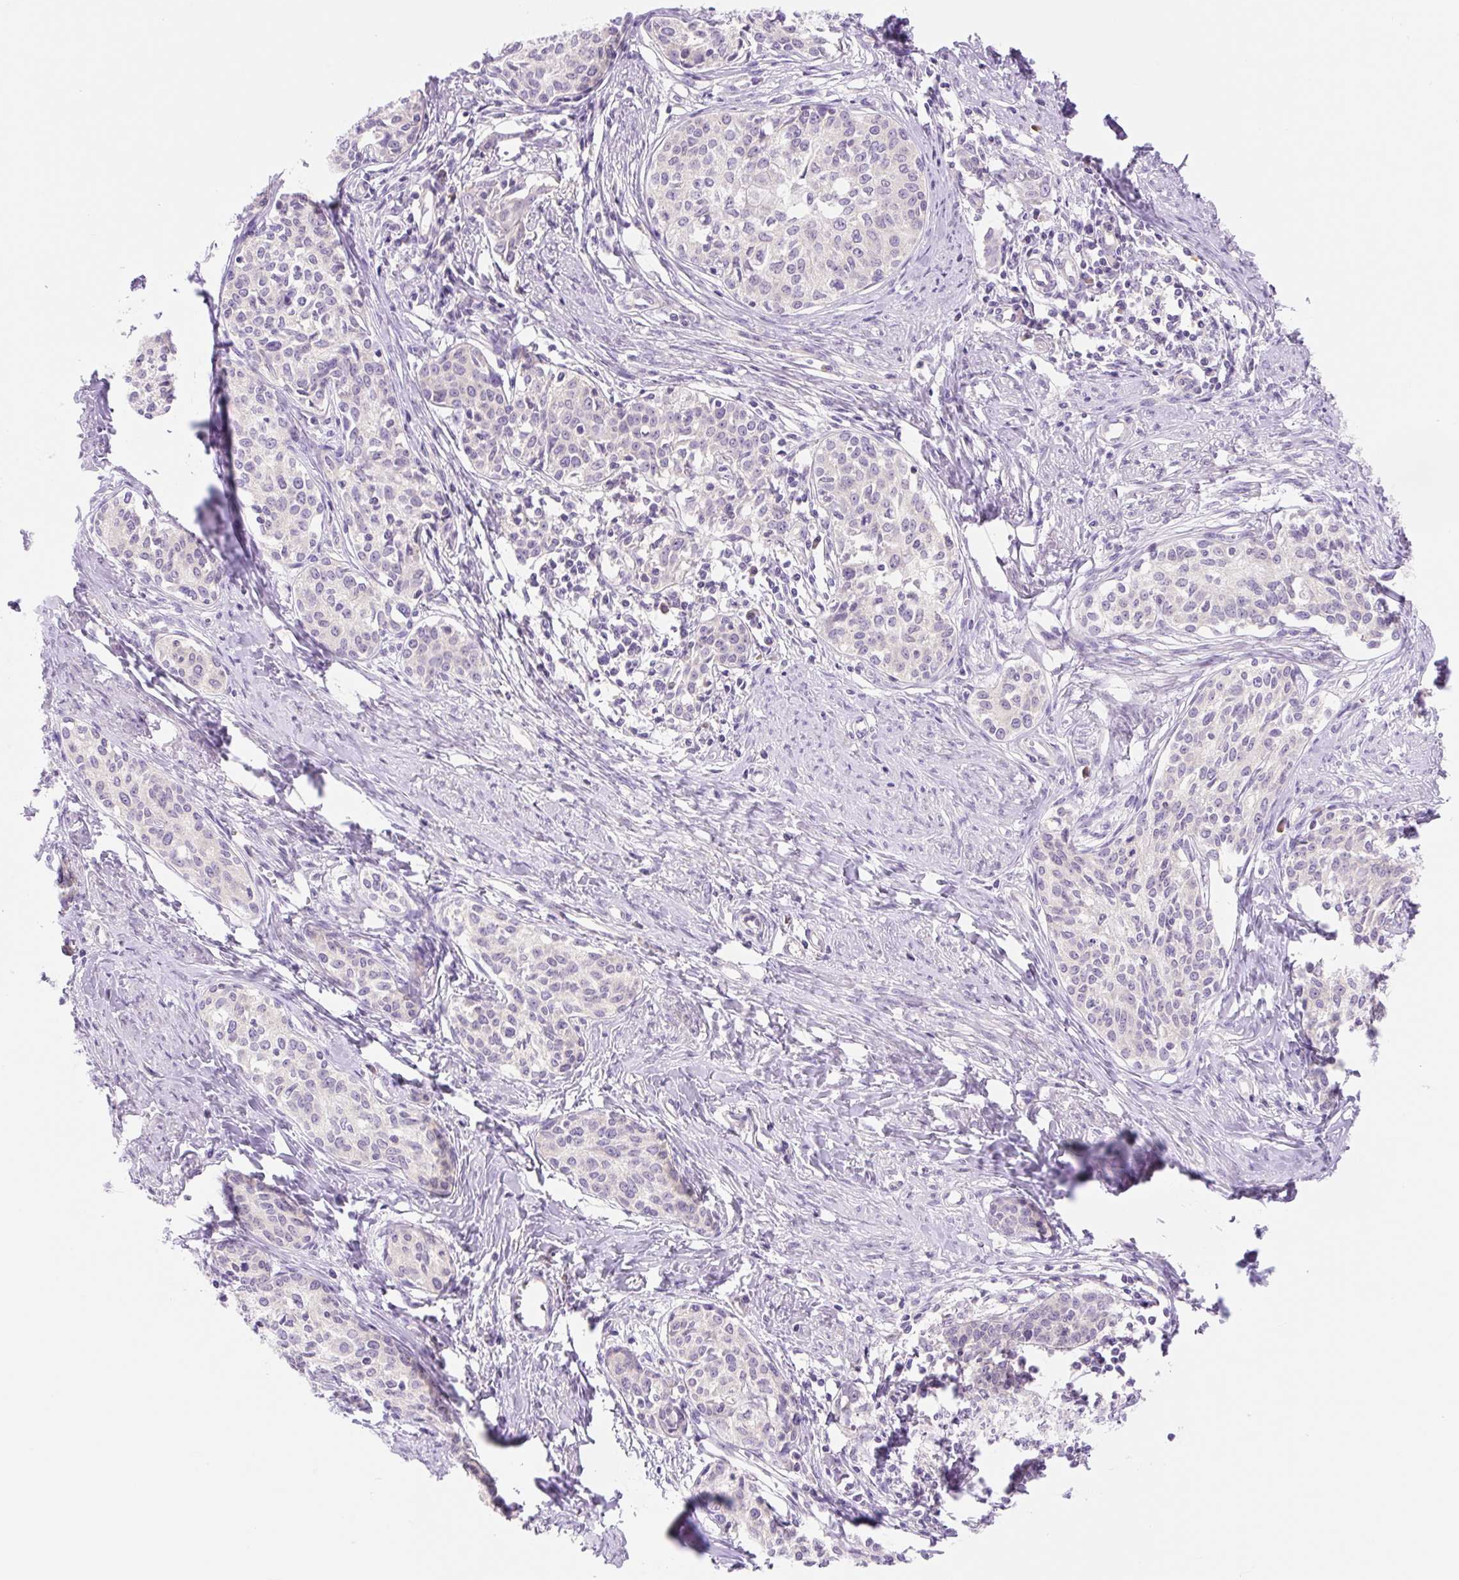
{"staining": {"intensity": "negative", "quantity": "none", "location": "none"}, "tissue": "cervical cancer", "cell_type": "Tumor cells", "image_type": "cancer", "snomed": [{"axis": "morphology", "description": "Squamous cell carcinoma, NOS"}, {"axis": "morphology", "description": "Adenocarcinoma, NOS"}, {"axis": "topography", "description": "Cervix"}], "caption": "High power microscopy photomicrograph of an IHC histopathology image of cervical cancer (squamous cell carcinoma), revealing no significant expression in tumor cells.", "gene": "CELF6", "patient": {"sex": "female", "age": 52}}